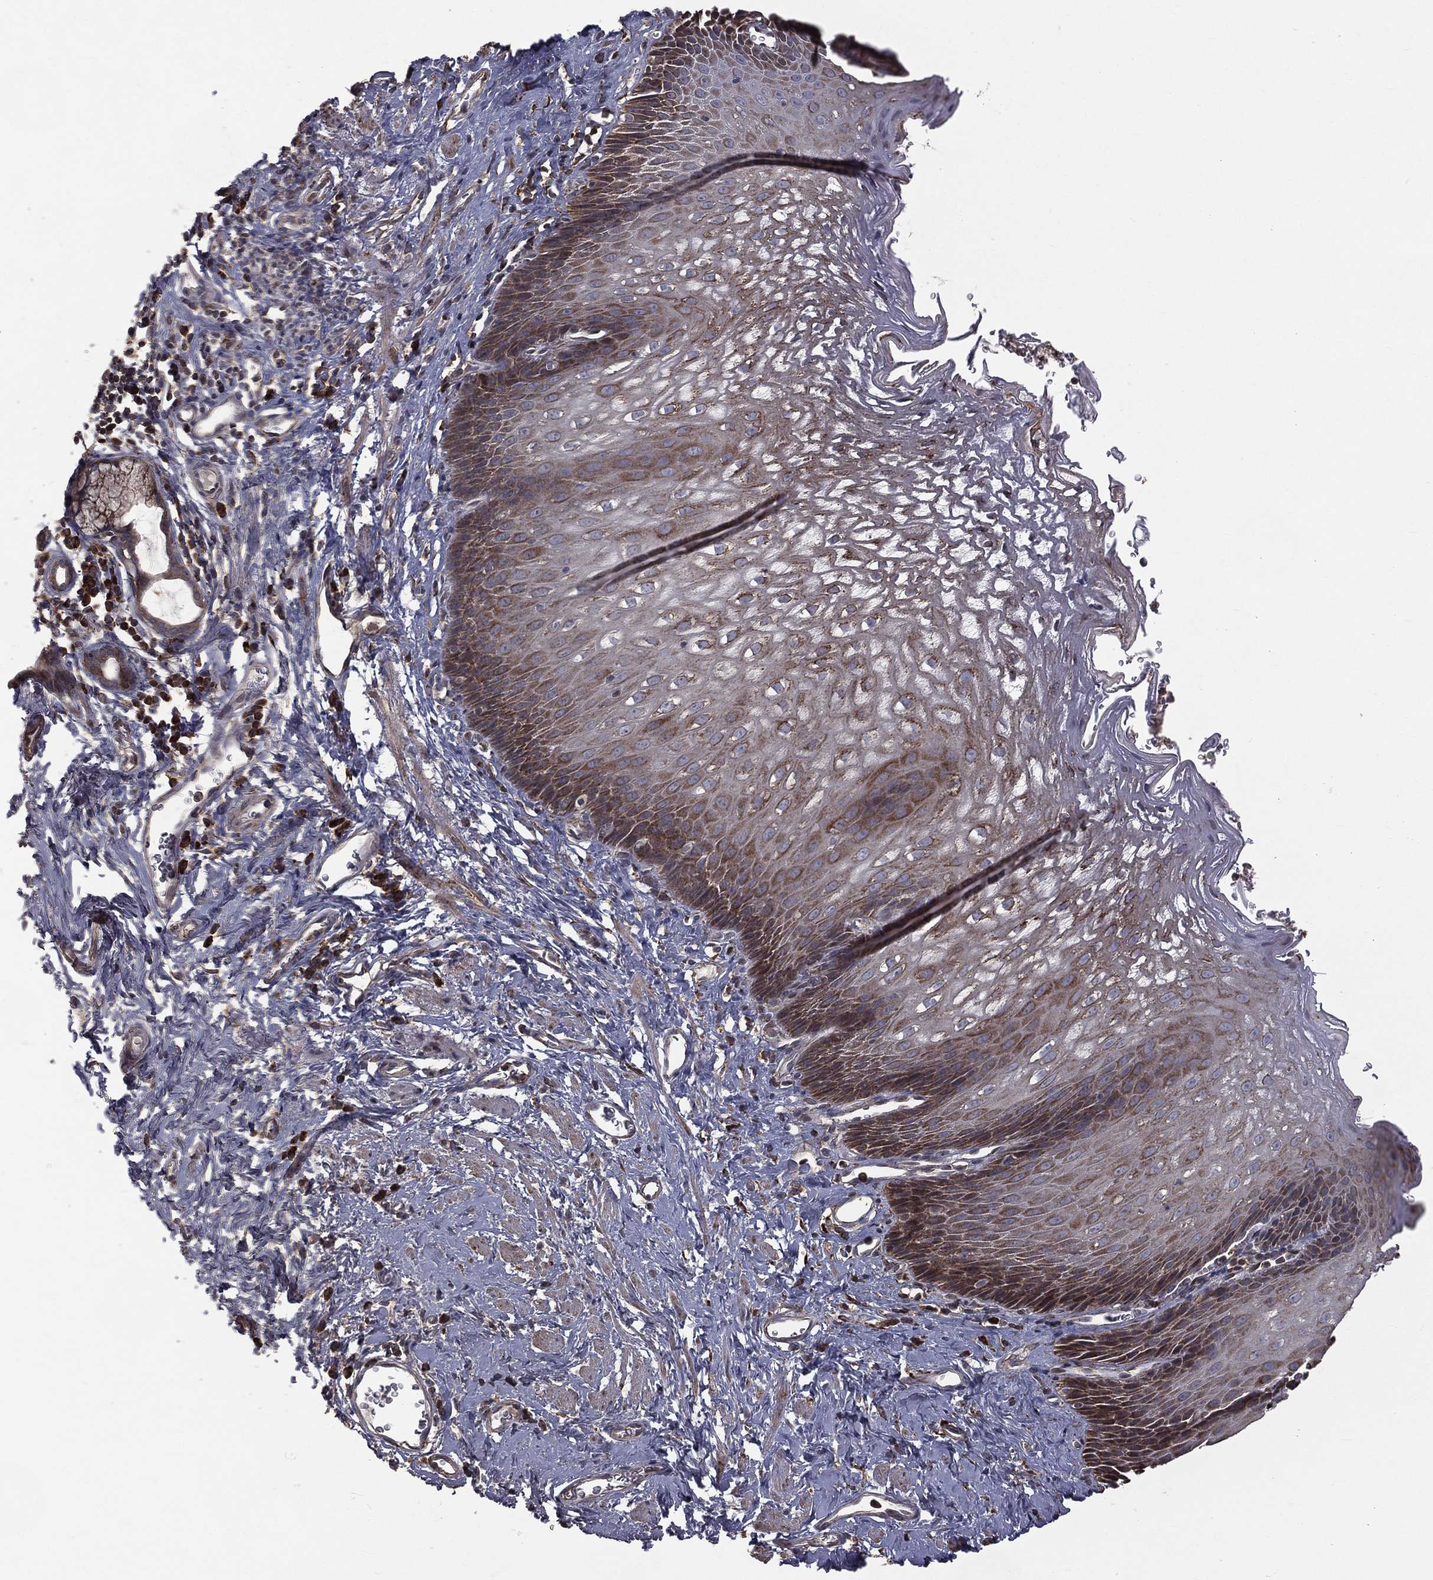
{"staining": {"intensity": "moderate", "quantity": "25%-75%", "location": "cytoplasmic/membranous"}, "tissue": "esophagus", "cell_type": "Squamous epithelial cells", "image_type": "normal", "snomed": [{"axis": "morphology", "description": "Normal tissue, NOS"}, {"axis": "topography", "description": "Esophagus"}], "caption": "Brown immunohistochemical staining in normal esophagus displays moderate cytoplasmic/membranous positivity in approximately 25%-75% of squamous epithelial cells.", "gene": "OLFML1", "patient": {"sex": "male", "age": 64}}